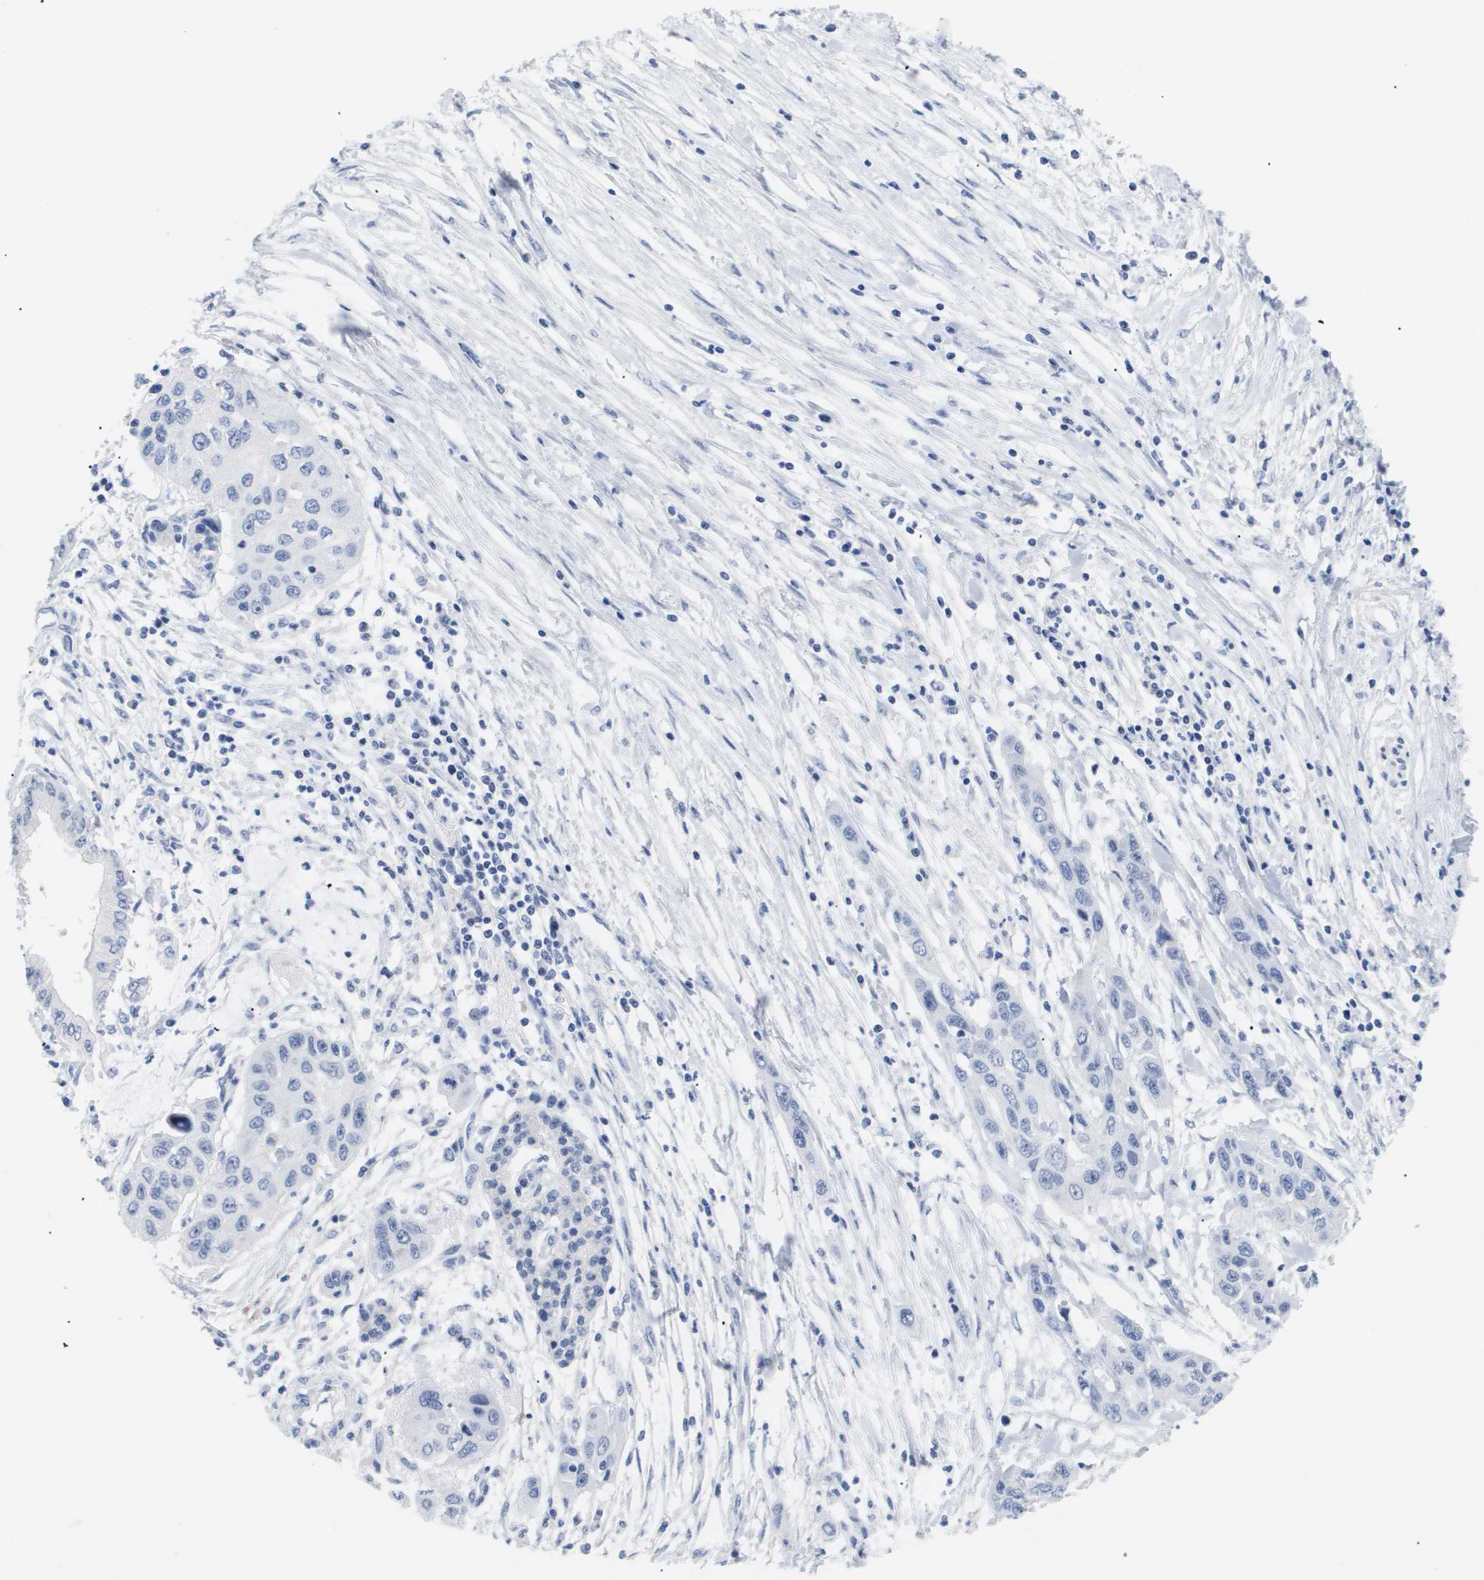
{"staining": {"intensity": "negative", "quantity": "none", "location": "none"}, "tissue": "pancreatic cancer", "cell_type": "Tumor cells", "image_type": "cancer", "snomed": [{"axis": "morphology", "description": "Adenocarcinoma, NOS"}, {"axis": "topography", "description": "Pancreas"}], "caption": "Immunohistochemical staining of pancreatic adenocarcinoma demonstrates no significant expression in tumor cells.", "gene": "CAV3", "patient": {"sex": "female", "age": 70}}